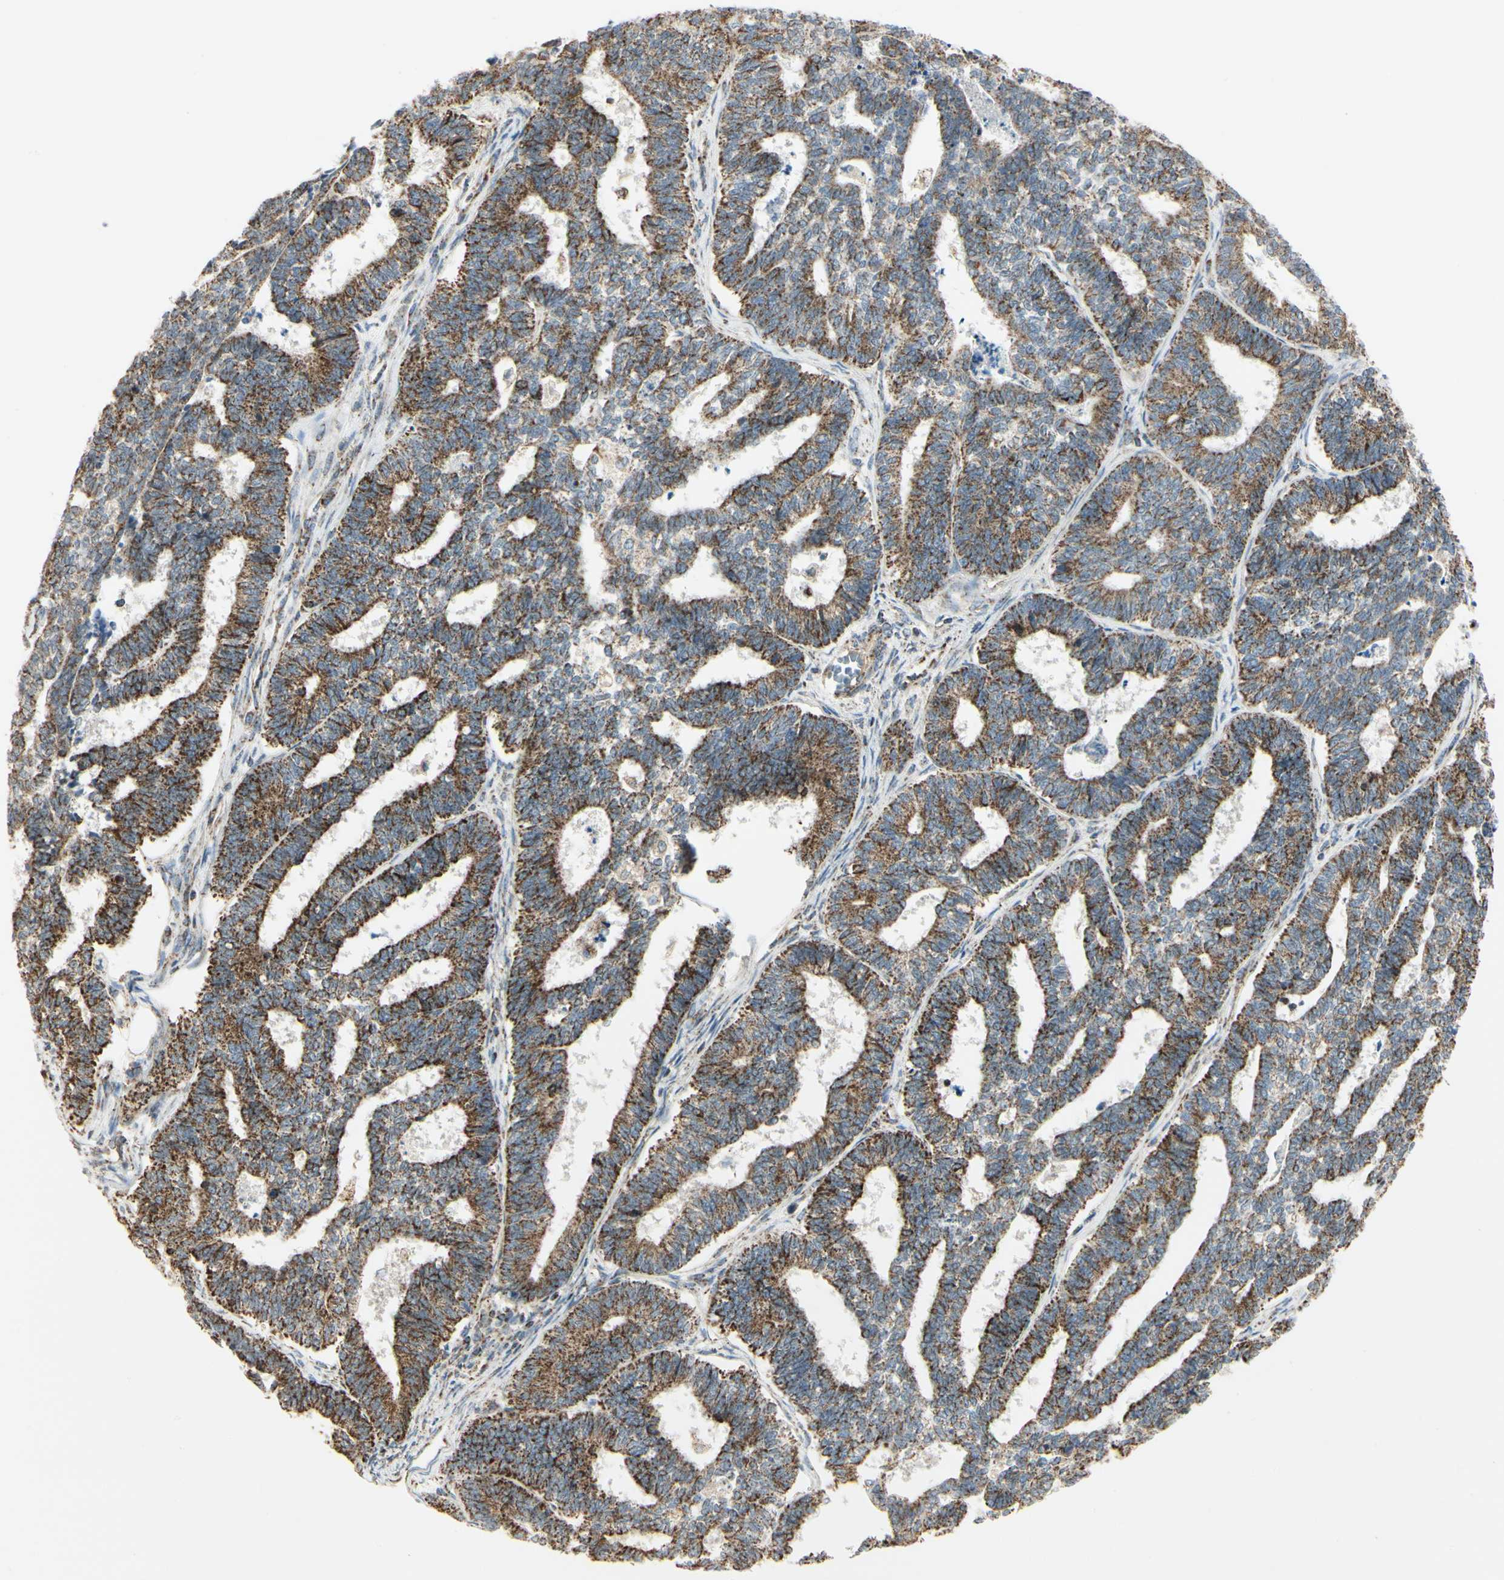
{"staining": {"intensity": "strong", "quantity": ">75%", "location": "cytoplasmic/membranous"}, "tissue": "endometrial cancer", "cell_type": "Tumor cells", "image_type": "cancer", "snomed": [{"axis": "morphology", "description": "Adenocarcinoma, NOS"}, {"axis": "topography", "description": "Endometrium"}], "caption": "Immunohistochemical staining of human endometrial cancer (adenocarcinoma) displays strong cytoplasmic/membranous protein staining in approximately >75% of tumor cells.", "gene": "ANKS6", "patient": {"sex": "female", "age": 70}}